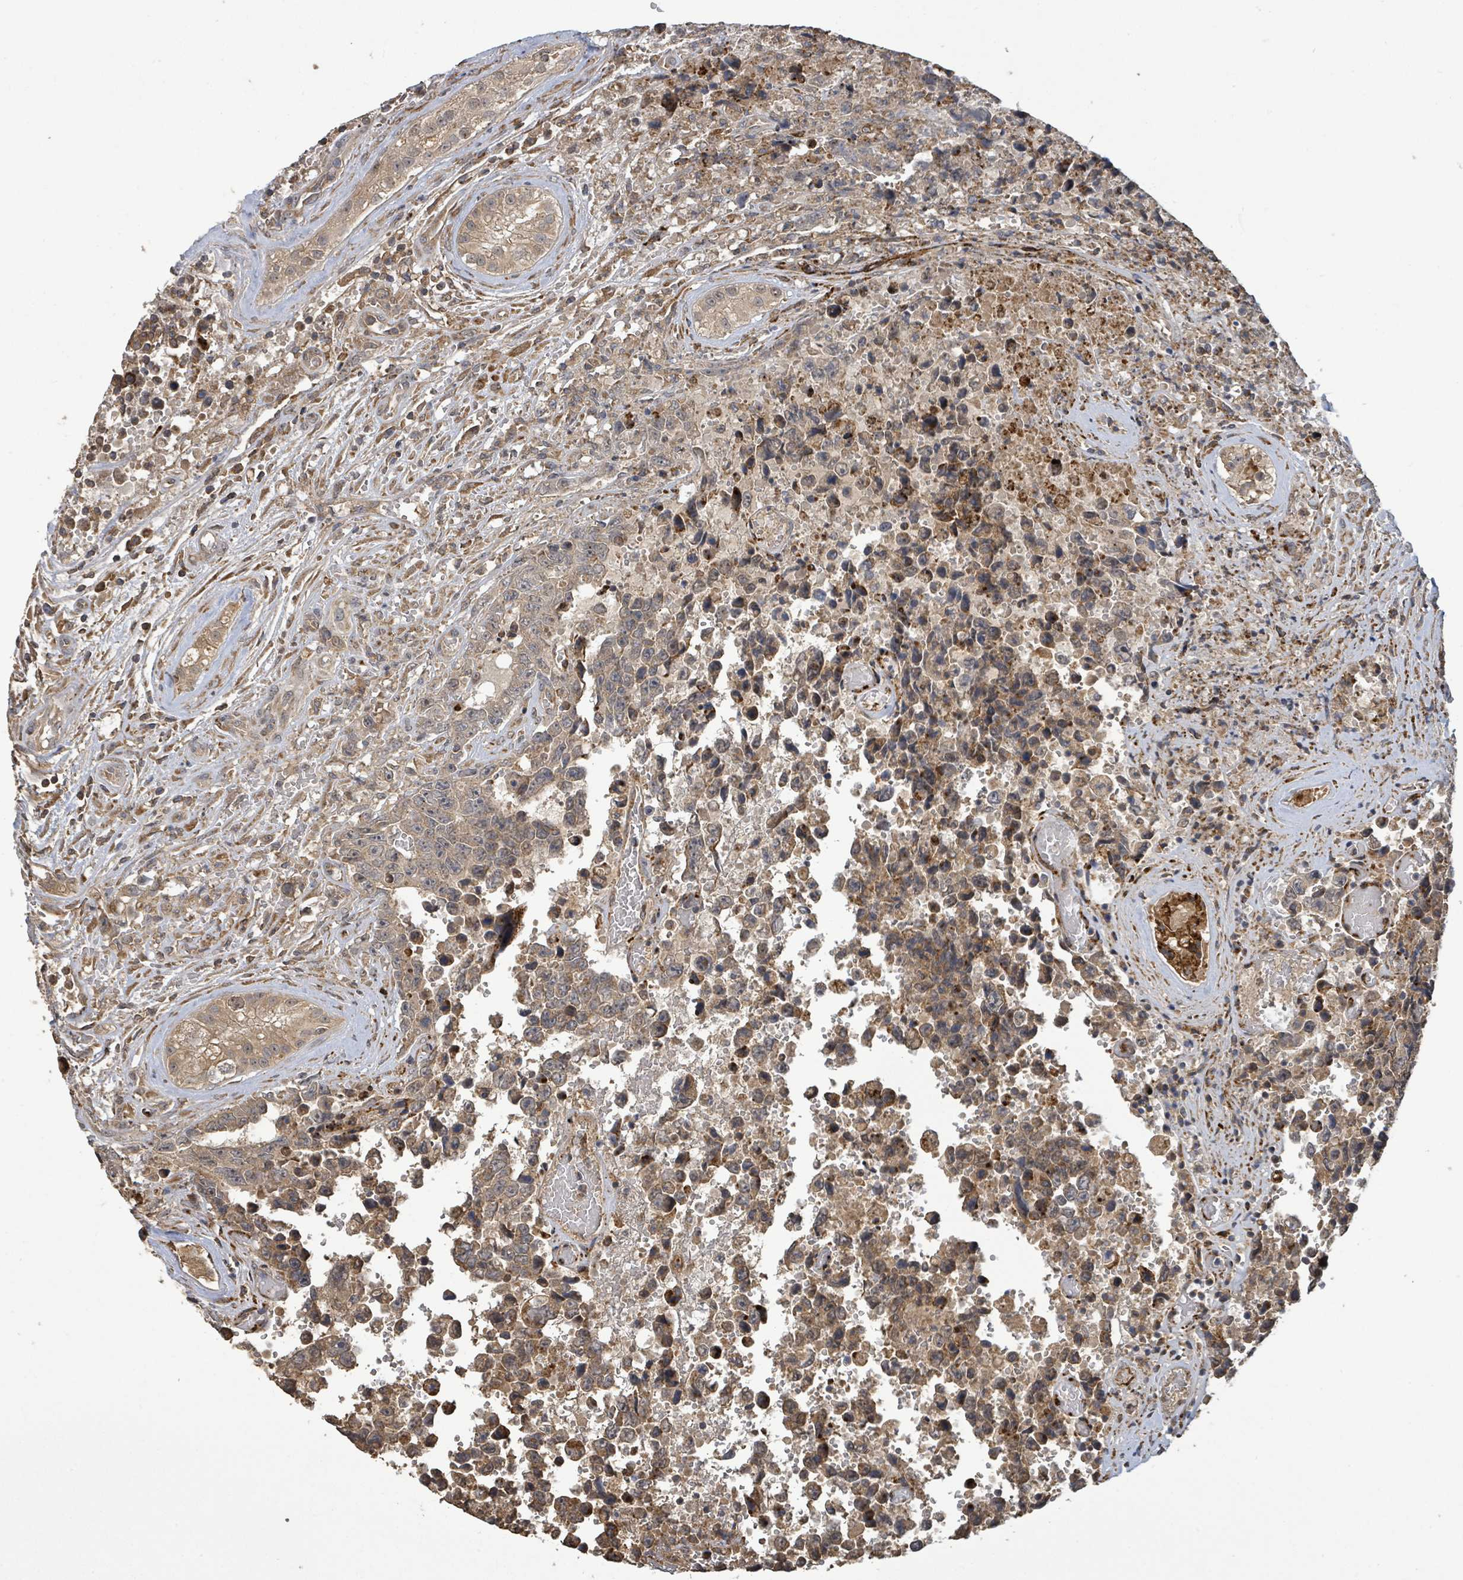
{"staining": {"intensity": "moderate", "quantity": ">75%", "location": "cytoplasmic/membranous"}, "tissue": "testis cancer", "cell_type": "Tumor cells", "image_type": "cancer", "snomed": [{"axis": "morphology", "description": "Normal tissue, NOS"}, {"axis": "morphology", "description": "Carcinoma, Embryonal, NOS"}, {"axis": "topography", "description": "Testis"}, {"axis": "topography", "description": "Epididymis"}], "caption": "A photomicrograph showing moderate cytoplasmic/membranous expression in approximately >75% of tumor cells in embryonal carcinoma (testis), as visualized by brown immunohistochemical staining.", "gene": "STARD4", "patient": {"sex": "male", "age": 25}}